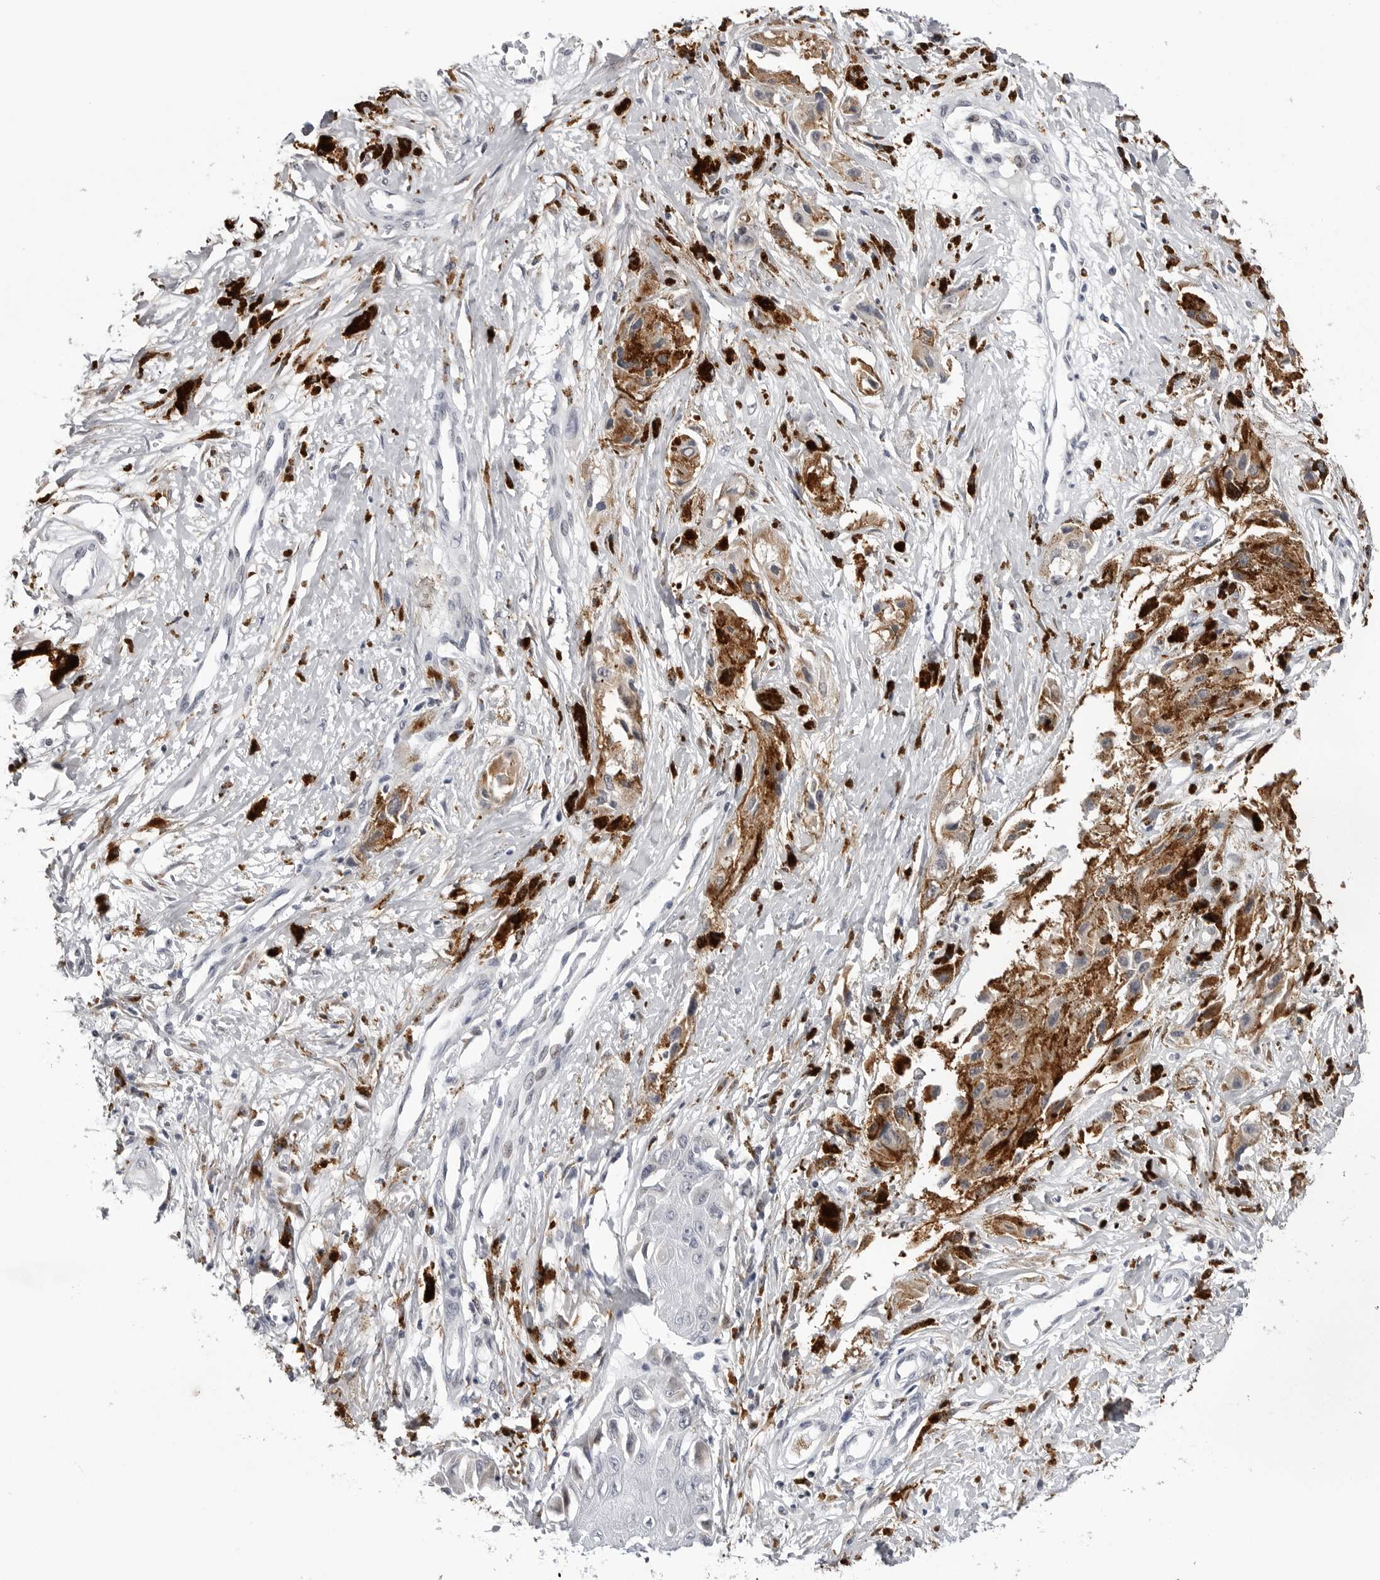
{"staining": {"intensity": "moderate", "quantity": ">75%", "location": "cytoplasmic/membranous"}, "tissue": "melanoma", "cell_type": "Tumor cells", "image_type": "cancer", "snomed": [{"axis": "morphology", "description": "Malignant melanoma, NOS"}, {"axis": "topography", "description": "Skin"}], "caption": "Immunohistochemical staining of melanoma demonstrates medium levels of moderate cytoplasmic/membranous protein positivity in about >75% of tumor cells.", "gene": "CDK20", "patient": {"sex": "male", "age": 88}}